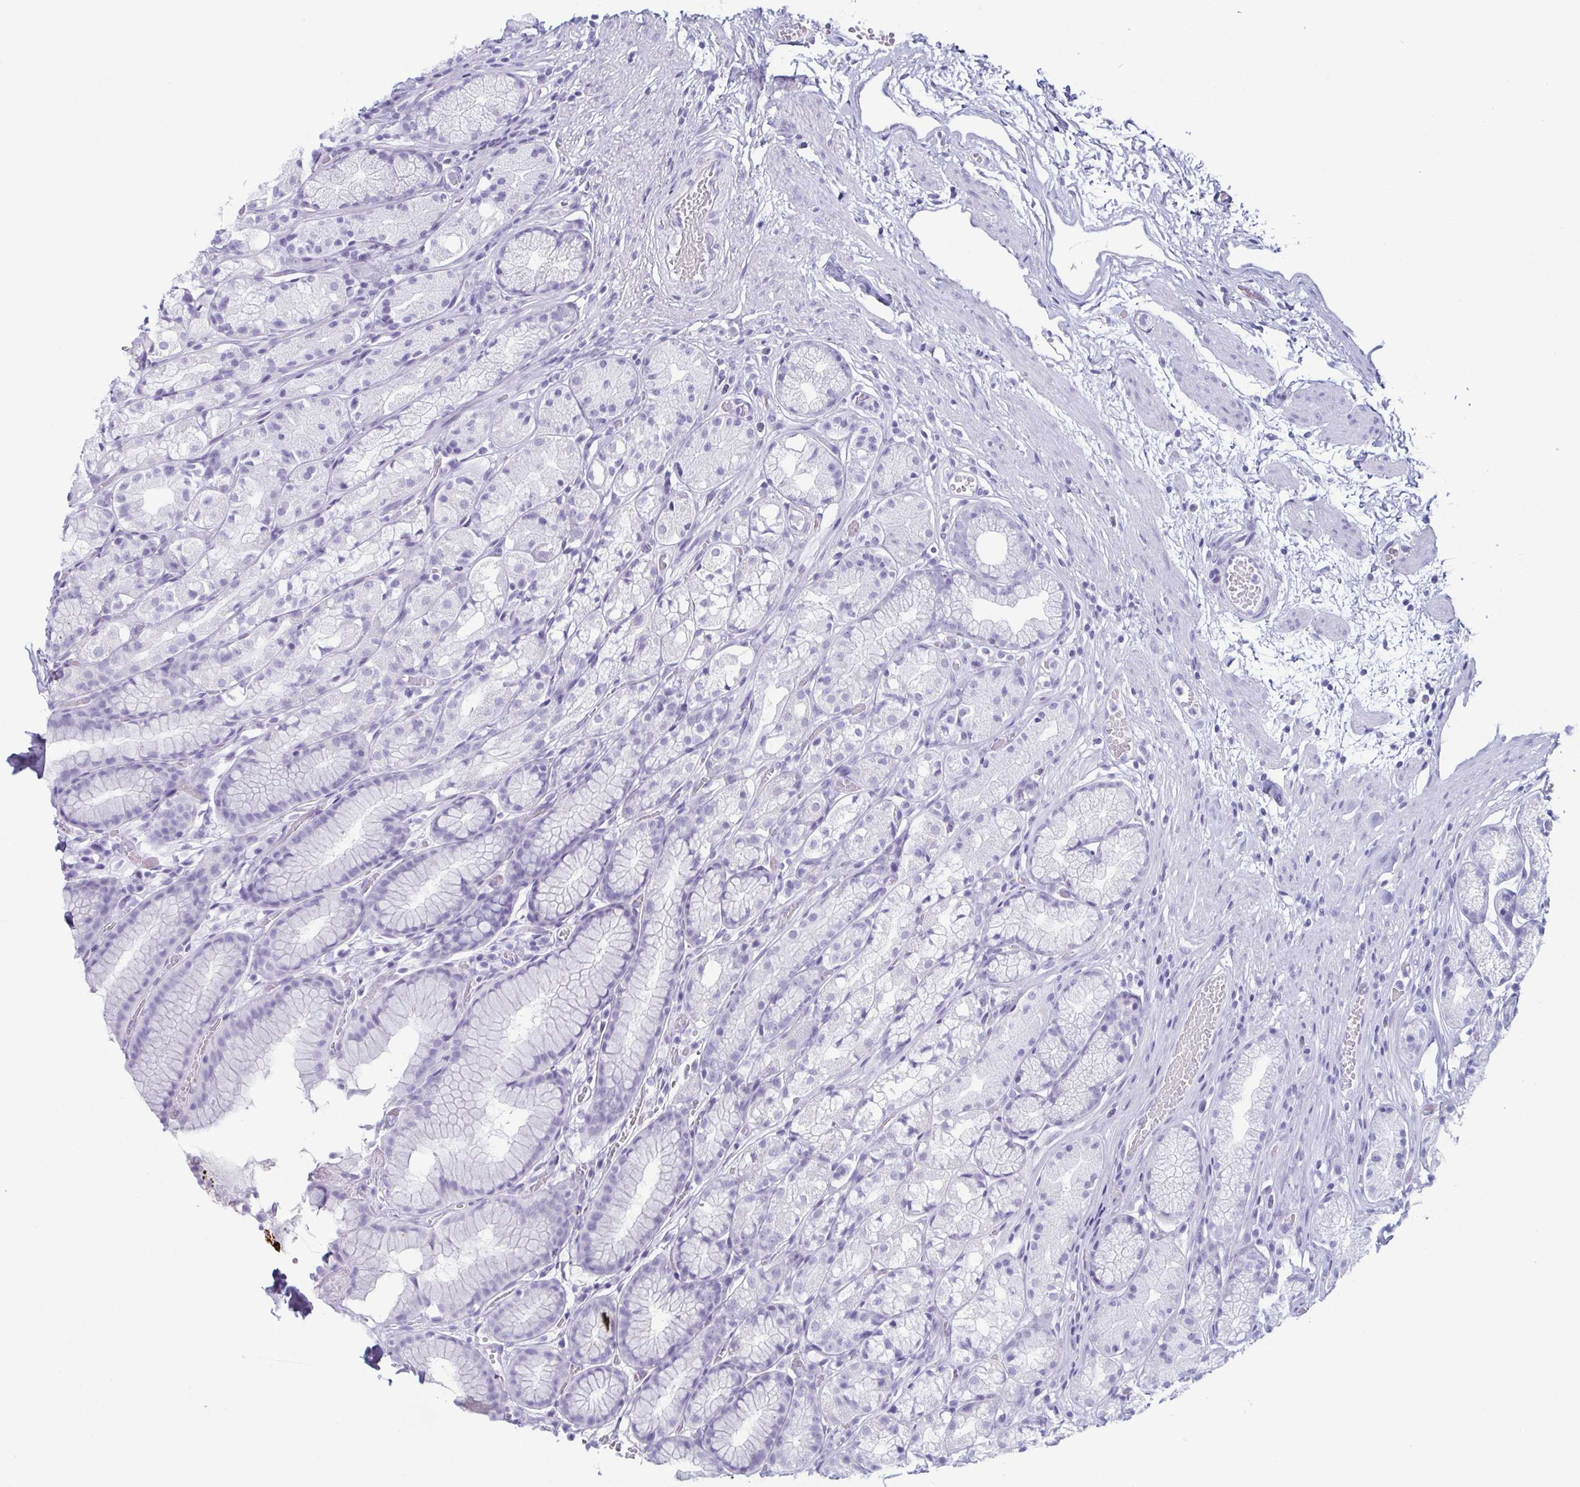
{"staining": {"intensity": "negative", "quantity": "none", "location": "none"}, "tissue": "stomach", "cell_type": "Glandular cells", "image_type": "normal", "snomed": [{"axis": "morphology", "description": "Normal tissue, NOS"}, {"axis": "topography", "description": "Stomach"}], "caption": "This histopathology image is of normal stomach stained with IHC to label a protein in brown with the nuclei are counter-stained blue. There is no positivity in glandular cells. (DAB IHC, high magnification).", "gene": "ENKUR", "patient": {"sex": "male", "age": 70}}